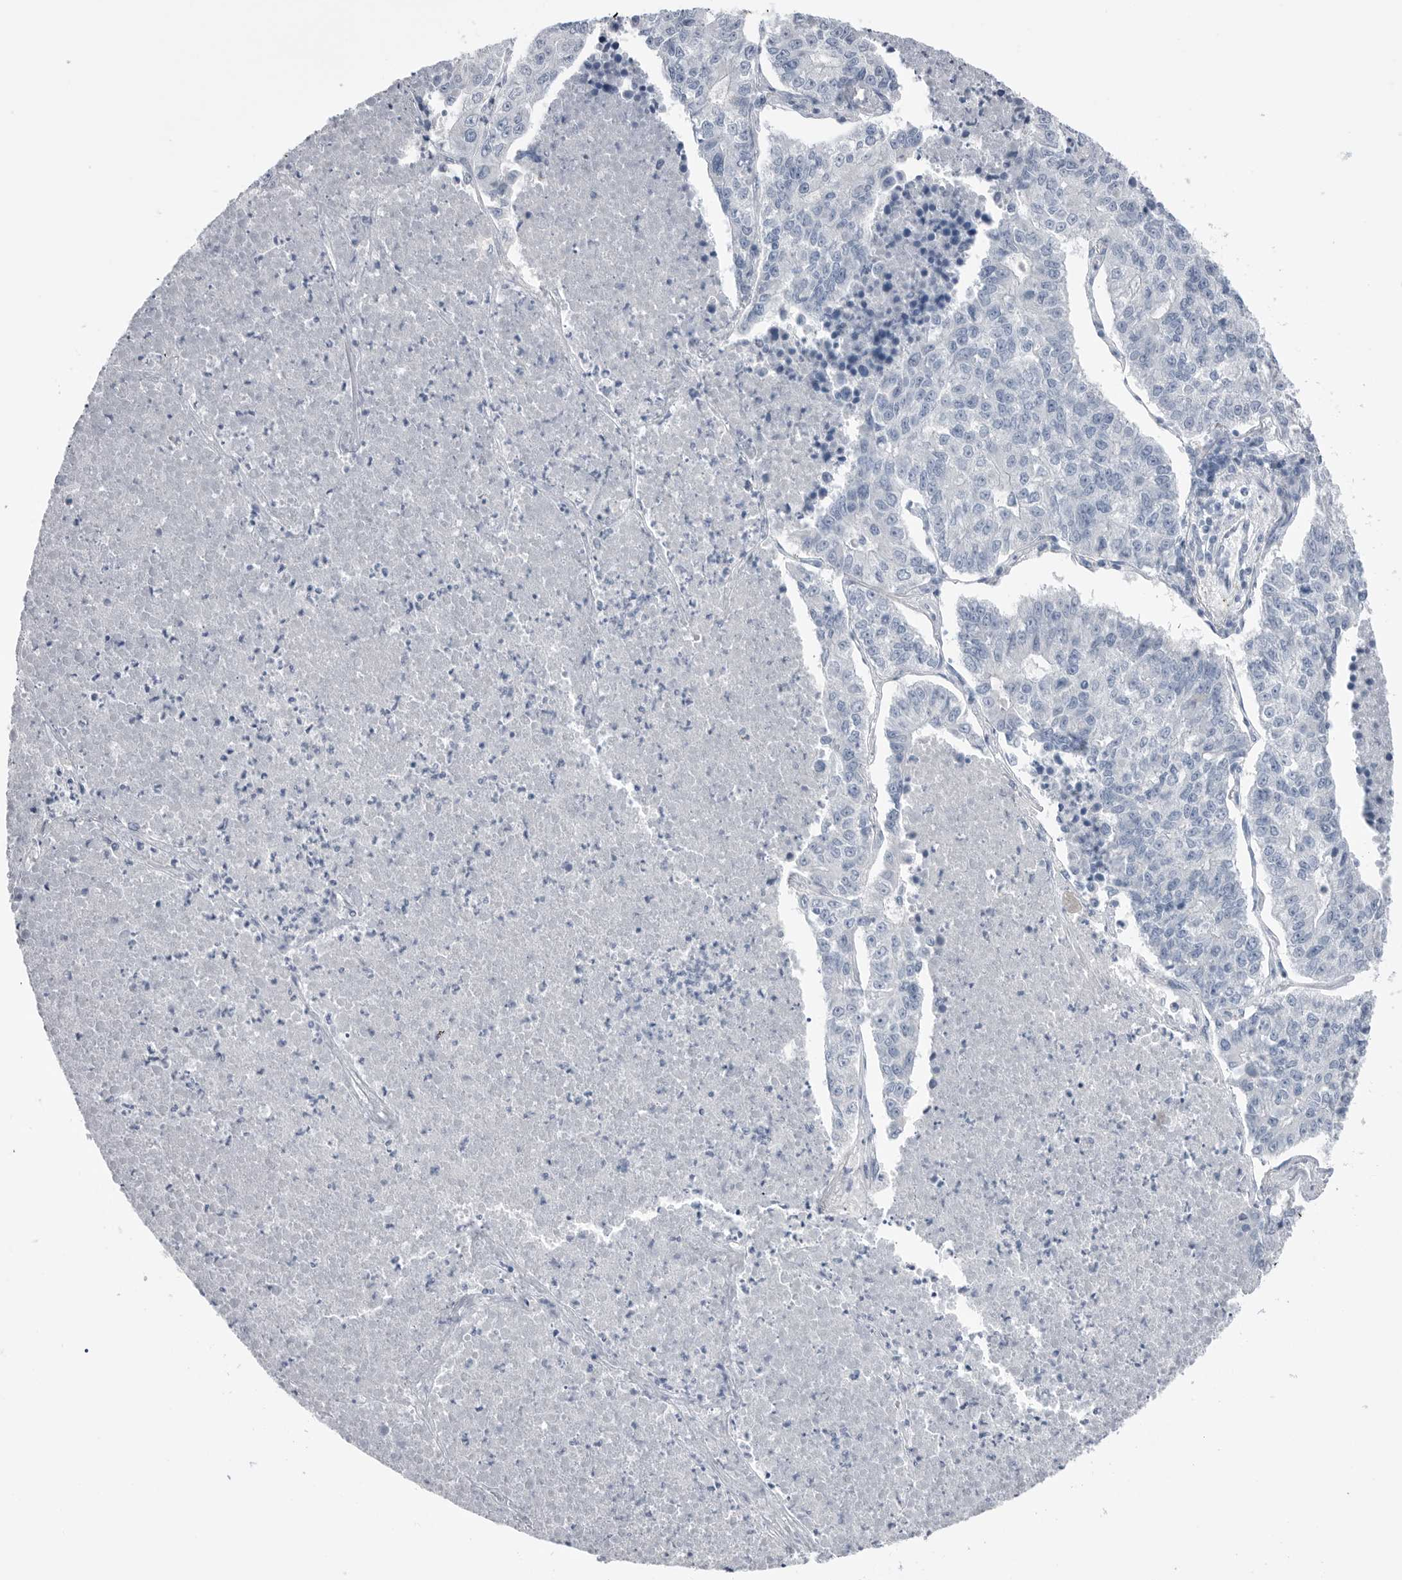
{"staining": {"intensity": "negative", "quantity": "none", "location": "none"}, "tissue": "lung cancer", "cell_type": "Tumor cells", "image_type": "cancer", "snomed": [{"axis": "morphology", "description": "Adenocarcinoma, NOS"}, {"axis": "topography", "description": "Lung"}], "caption": "IHC micrograph of lung cancer (adenocarcinoma) stained for a protein (brown), which reveals no positivity in tumor cells.", "gene": "ABHD12", "patient": {"sex": "male", "age": 49}}